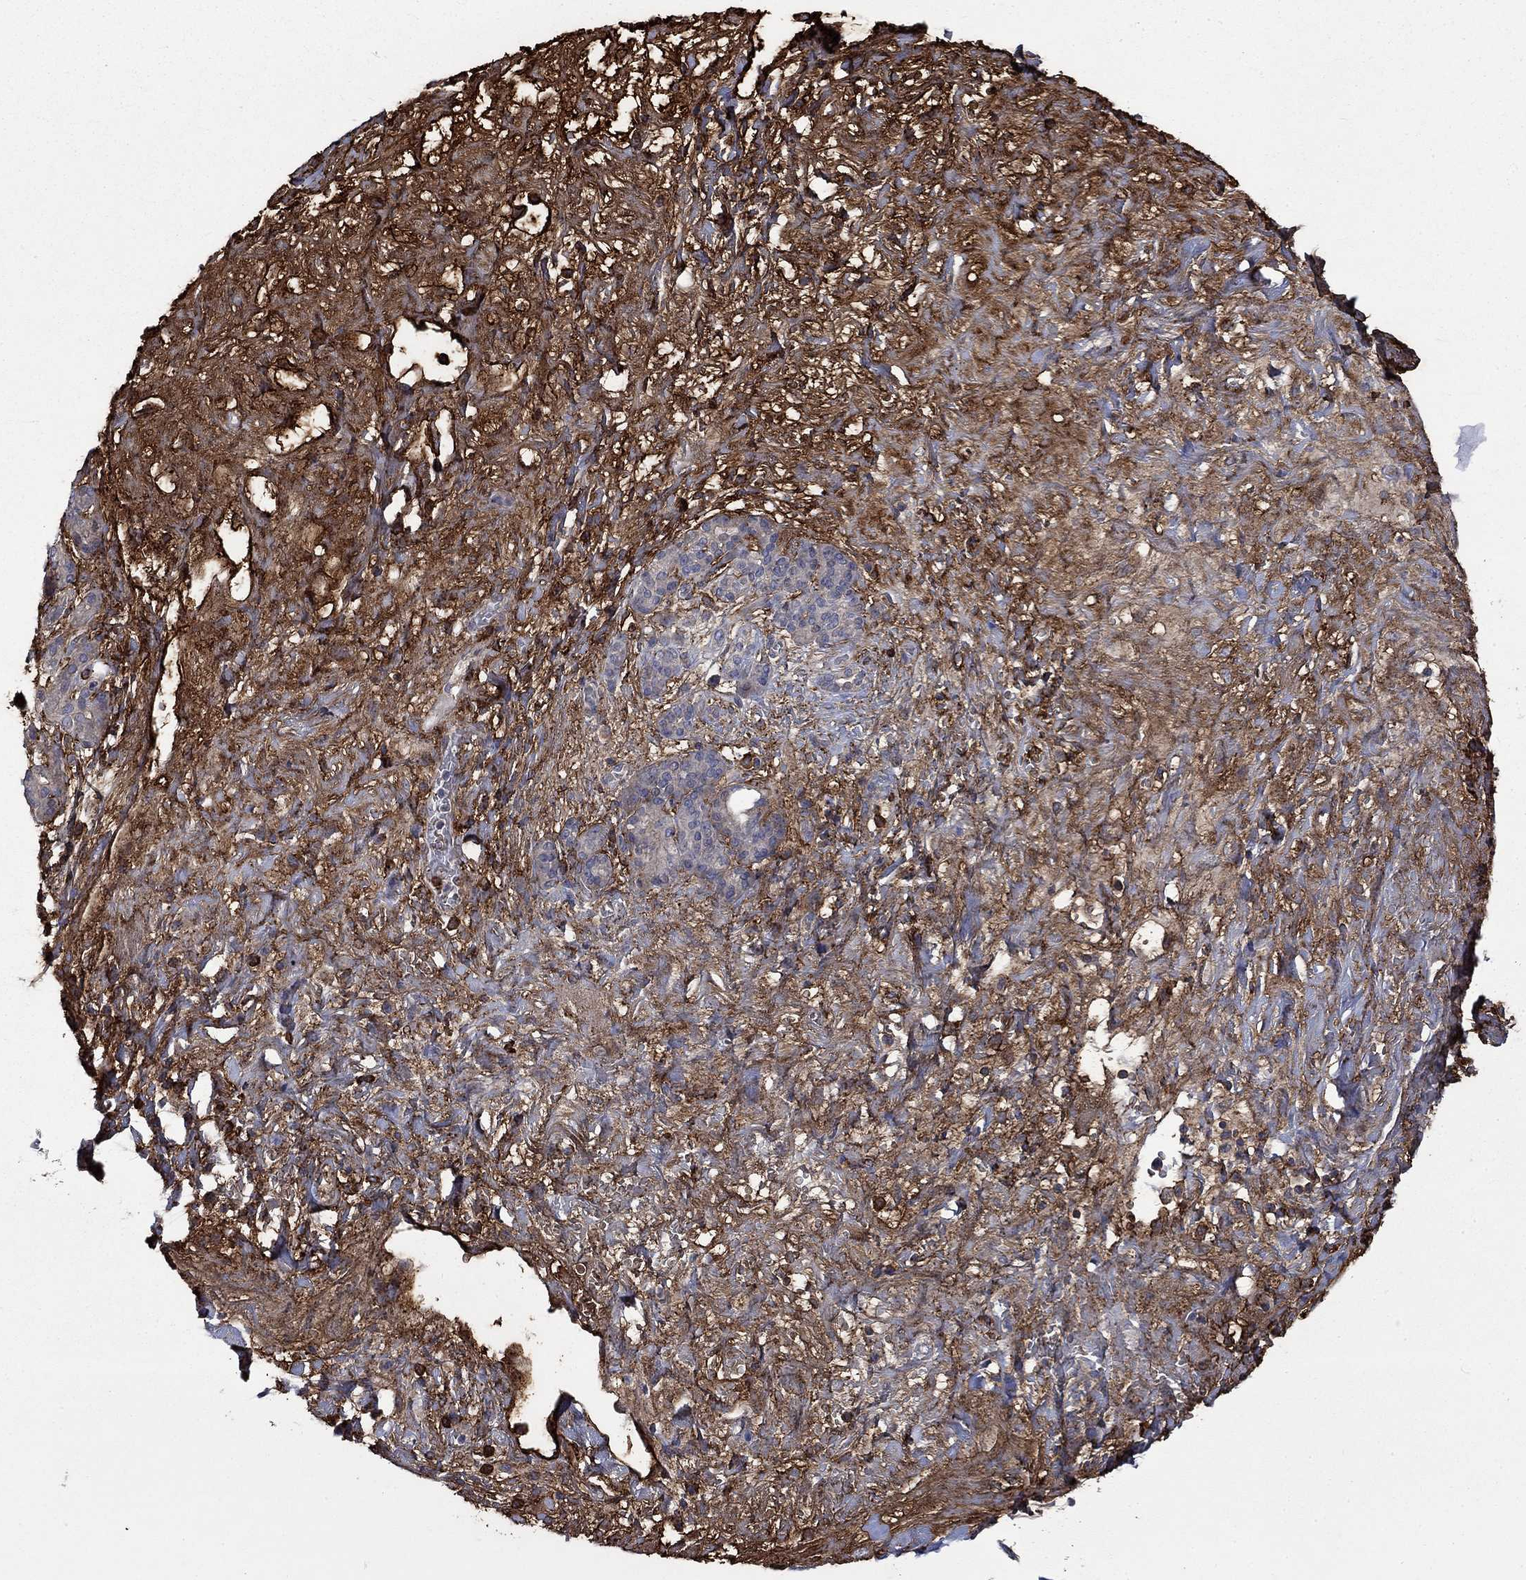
{"staining": {"intensity": "negative", "quantity": "none", "location": "none"}, "tissue": "pancreatic cancer", "cell_type": "Tumor cells", "image_type": "cancer", "snomed": [{"axis": "morphology", "description": "Adenocarcinoma, NOS"}, {"axis": "topography", "description": "Pancreas"}], "caption": "Tumor cells show no significant protein staining in pancreatic cancer (adenocarcinoma).", "gene": "VCAN", "patient": {"sex": "male", "age": 44}}